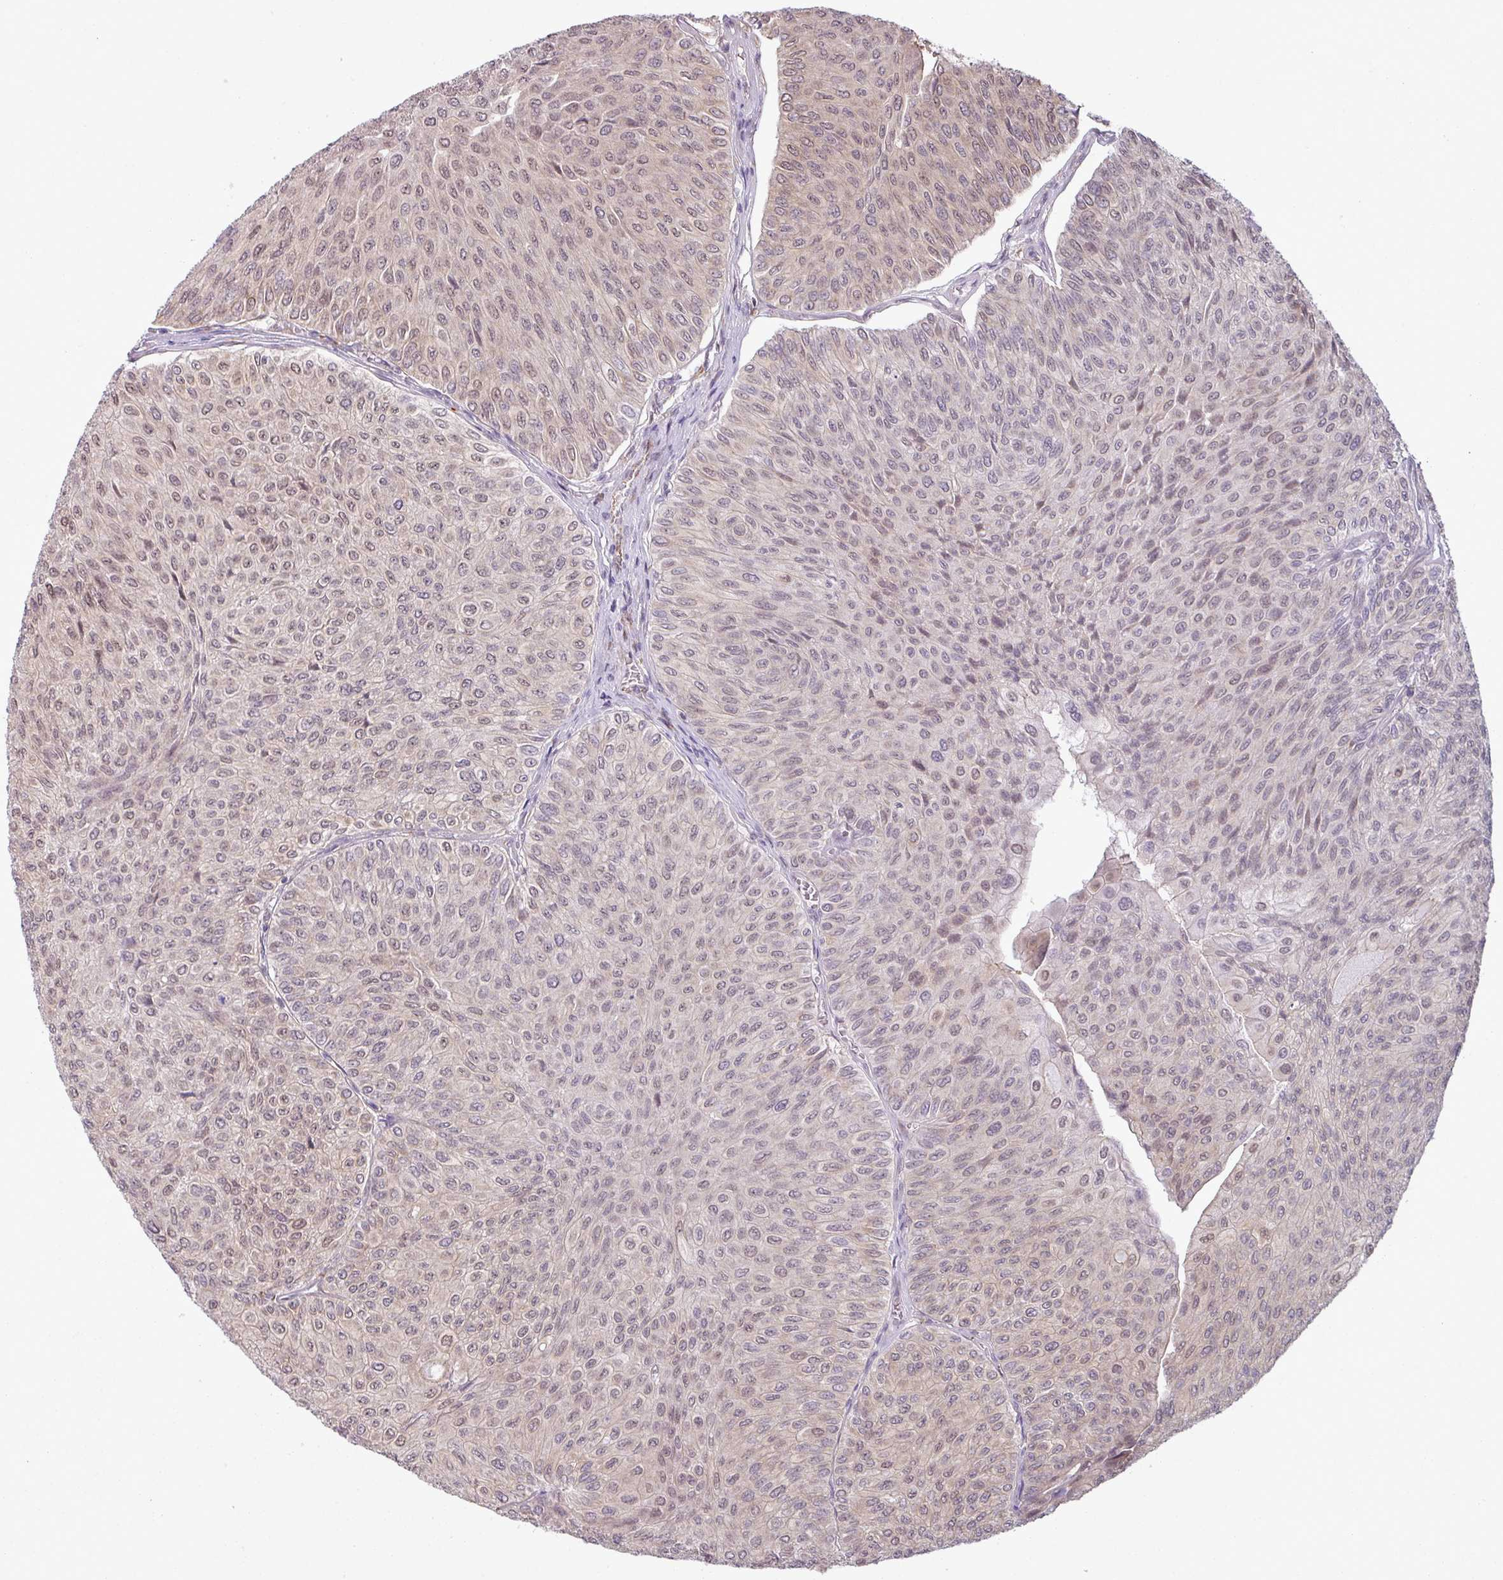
{"staining": {"intensity": "weak", "quantity": ">75%", "location": "cytoplasmic/membranous,nuclear"}, "tissue": "urothelial cancer", "cell_type": "Tumor cells", "image_type": "cancer", "snomed": [{"axis": "morphology", "description": "Urothelial carcinoma, NOS"}, {"axis": "topography", "description": "Urinary bladder"}], "caption": "DAB (3,3'-diaminobenzidine) immunohistochemical staining of human transitional cell carcinoma shows weak cytoplasmic/membranous and nuclear protein positivity in about >75% of tumor cells. The protein of interest is stained brown, and the nuclei are stained in blue (DAB IHC with brightfield microscopy, high magnification).", "gene": "CCDC144A", "patient": {"sex": "male", "age": 59}}